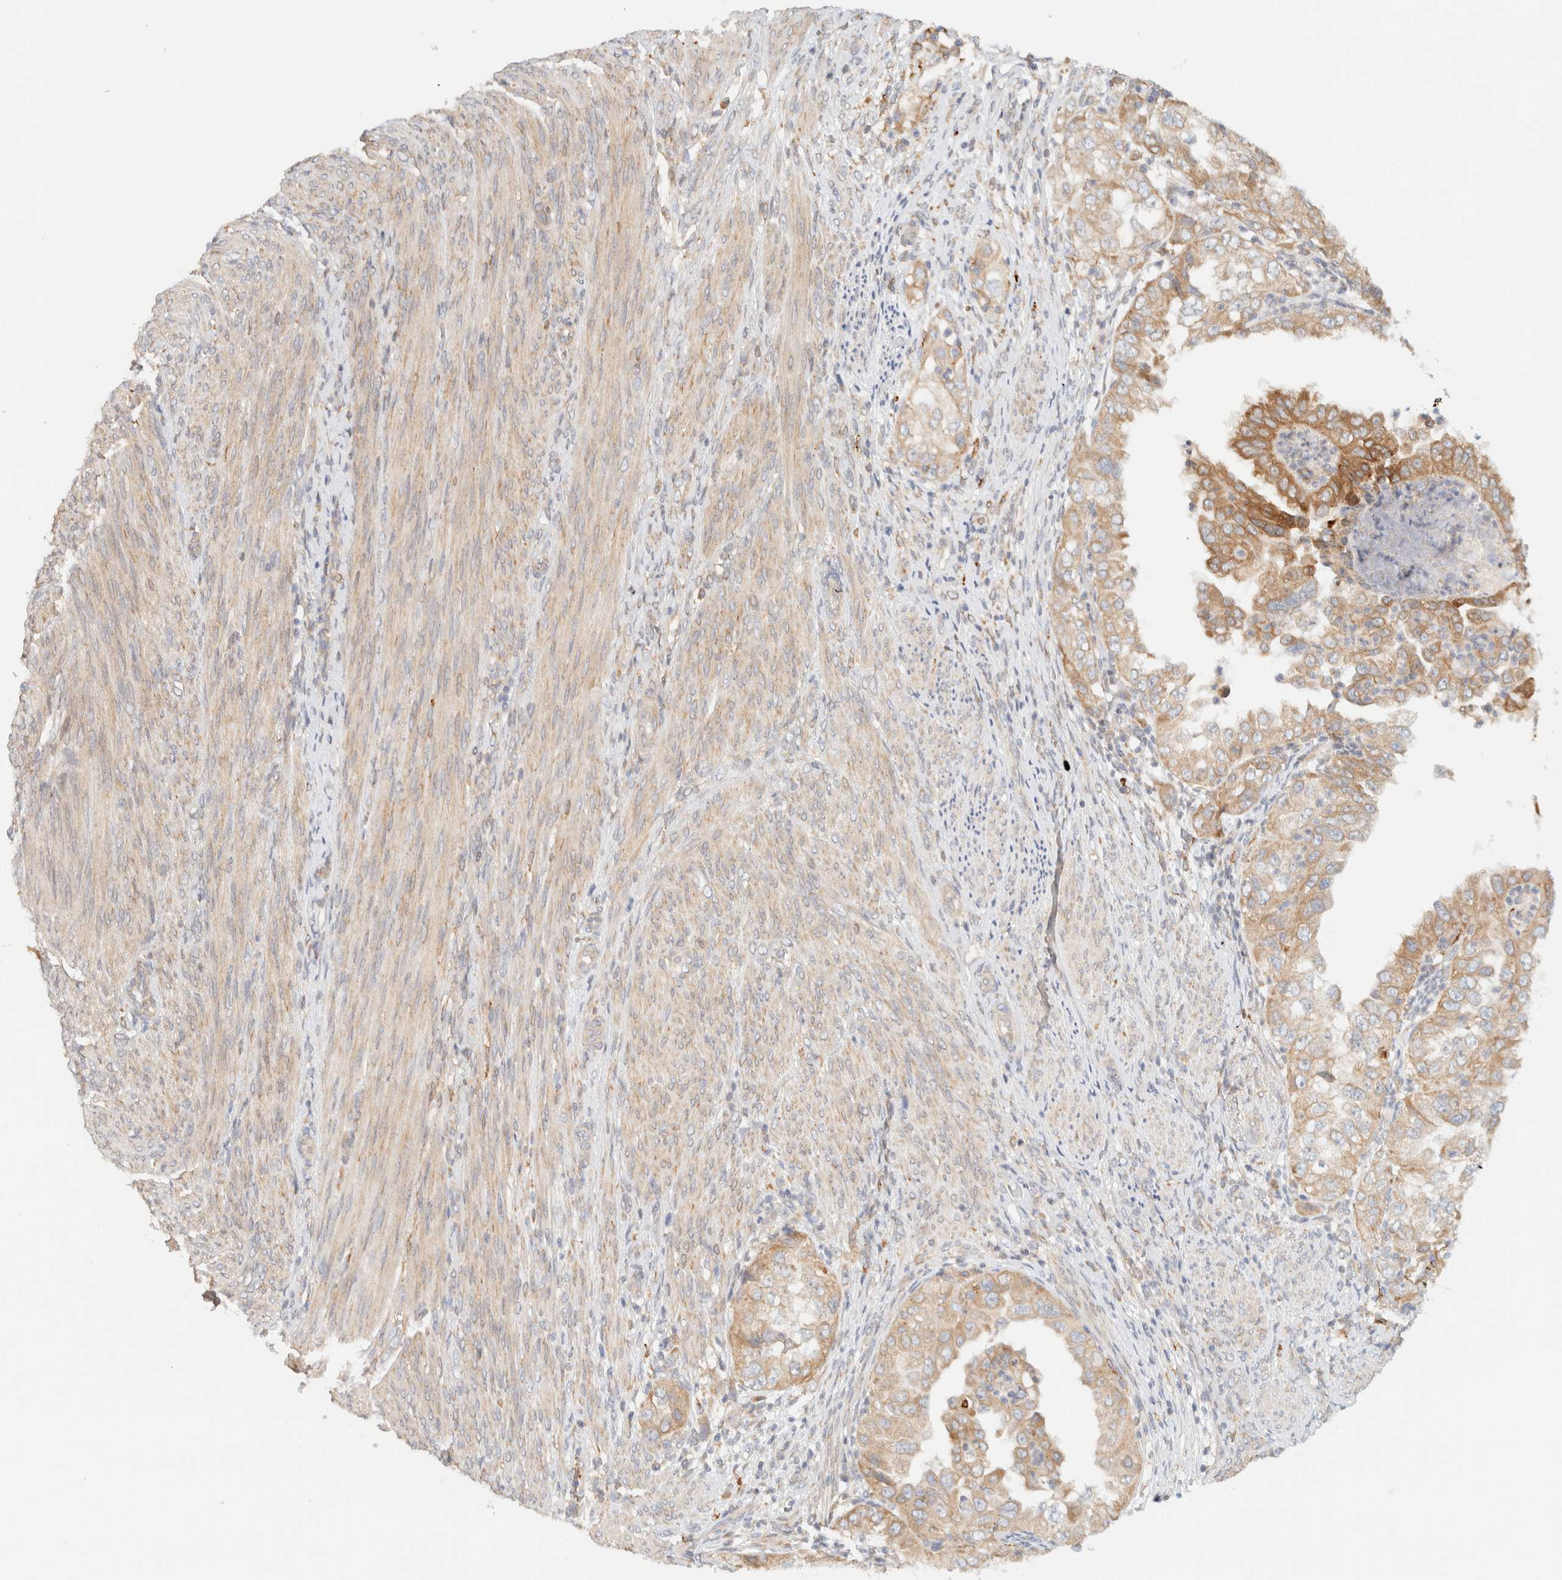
{"staining": {"intensity": "moderate", "quantity": ">75%", "location": "cytoplasmic/membranous"}, "tissue": "endometrial cancer", "cell_type": "Tumor cells", "image_type": "cancer", "snomed": [{"axis": "morphology", "description": "Adenocarcinoma, NOS"}, {"axis": "topography", "description": "Endometrium"}], "caption": "Endometrial cancer (adenocarcinoma) tissue displays moderate cytoplasmic/membranous positivity in approximately >75% of tumor cells", "gene": "NT5C", "patient": {"sex": "female", "age": 85}}